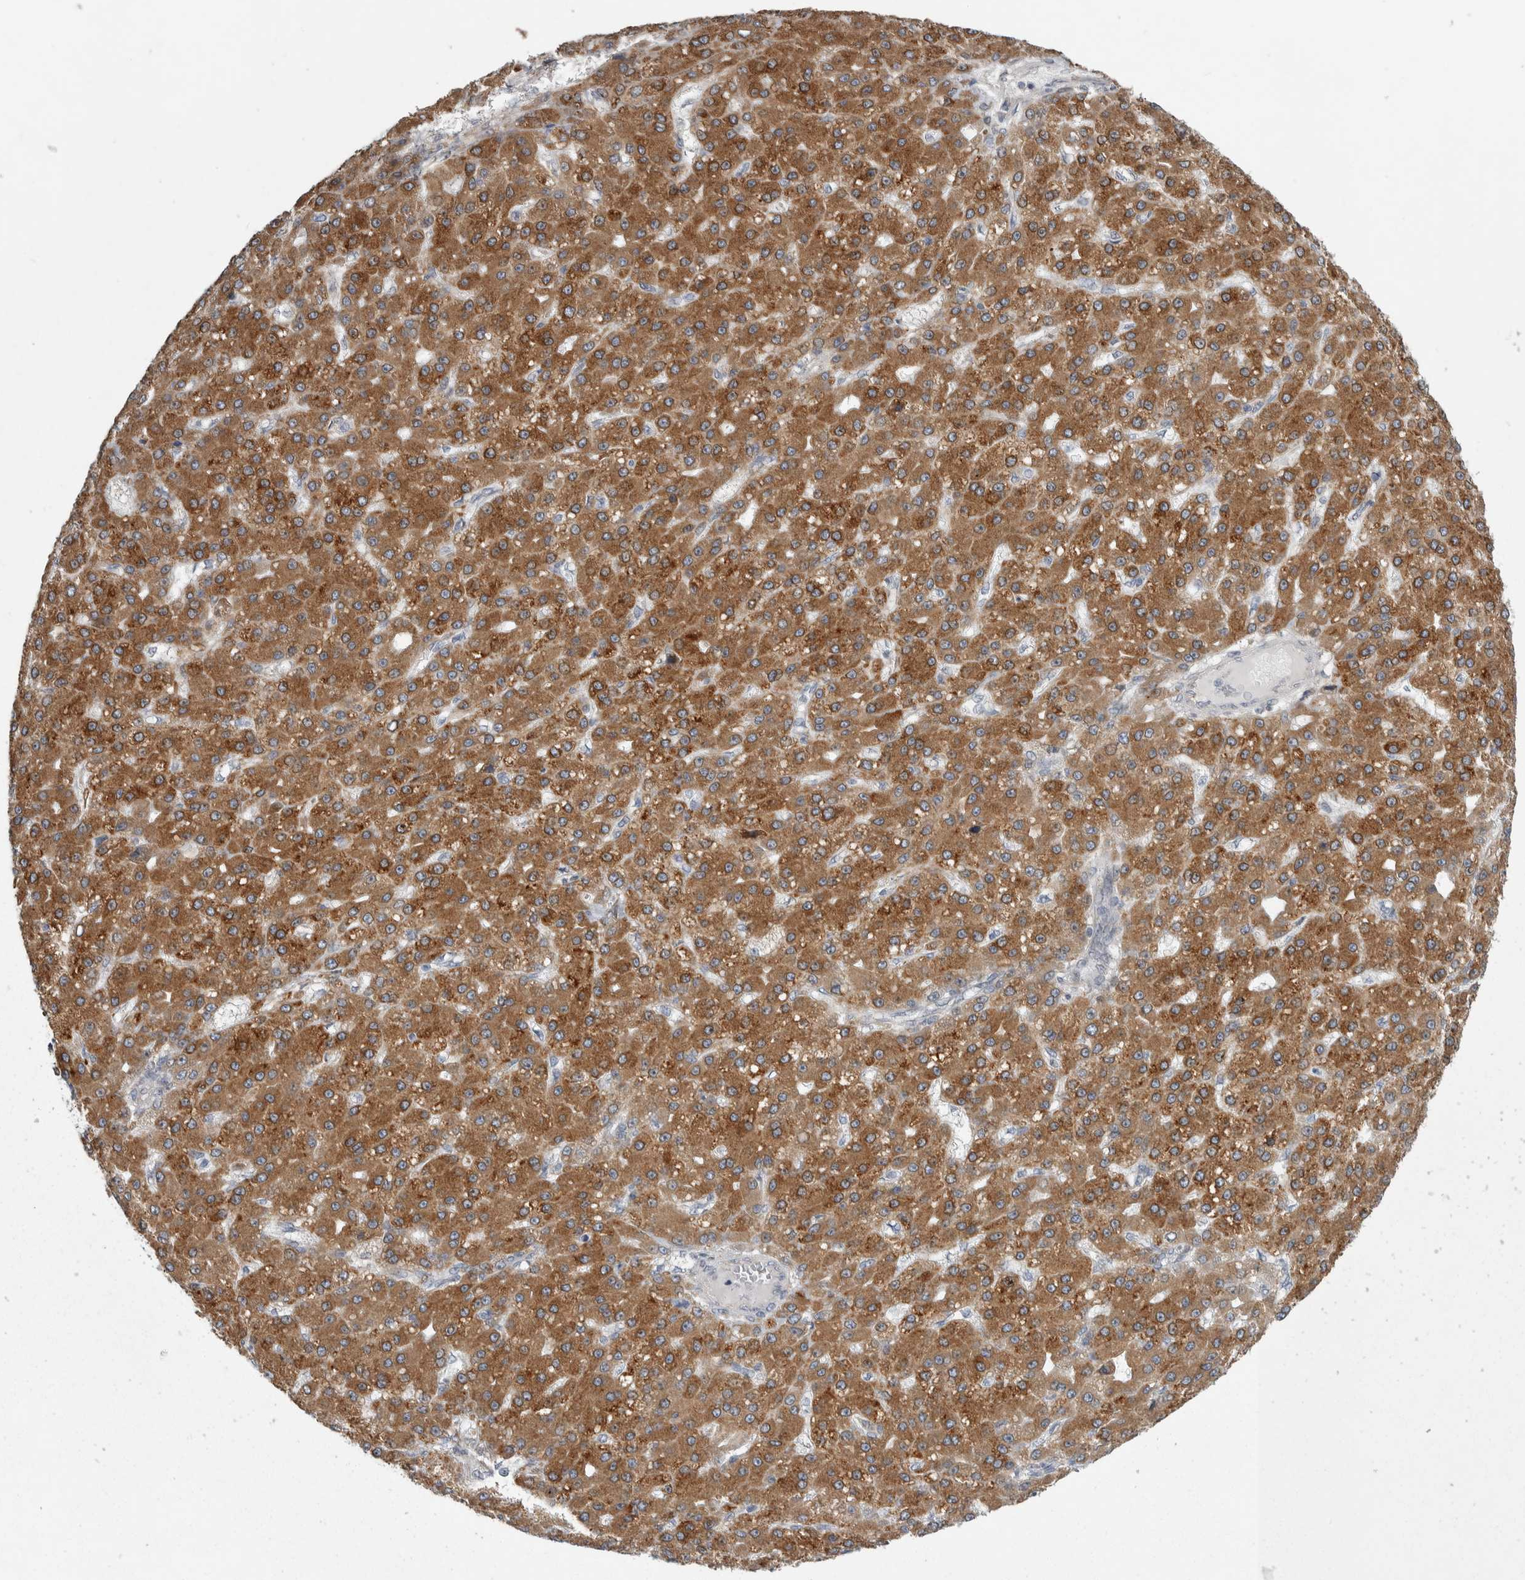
{"staining": {"intensity": "moderate", "quantity": ">75%", "location": "cytoplasmic/membranous"}, "tissue": "liver cancer", "cell_type": "Tumor cells", "image_type": "cancer", "snomed": [{"axis": "morphology", "description": "Carcinoma, Hepatocellular, NOS"}, {"axis": "topography", "description": "Liver"}], "caption": "Immunohistochemistry staining of liver cancer (hepatocellular carcinoma), which exhibits medium levels of moderate cytoplasmic/membranous staining in about >75% of tumor cells indicating moderate cytoplasmic/membranous protein staining. The staining was performed using DAB (brown) for protein detection and nuclei were counterstained in hematoxylin (blue).", "gene": "SIGMAR1", "patient": {"sex": "male", "age": 67}}